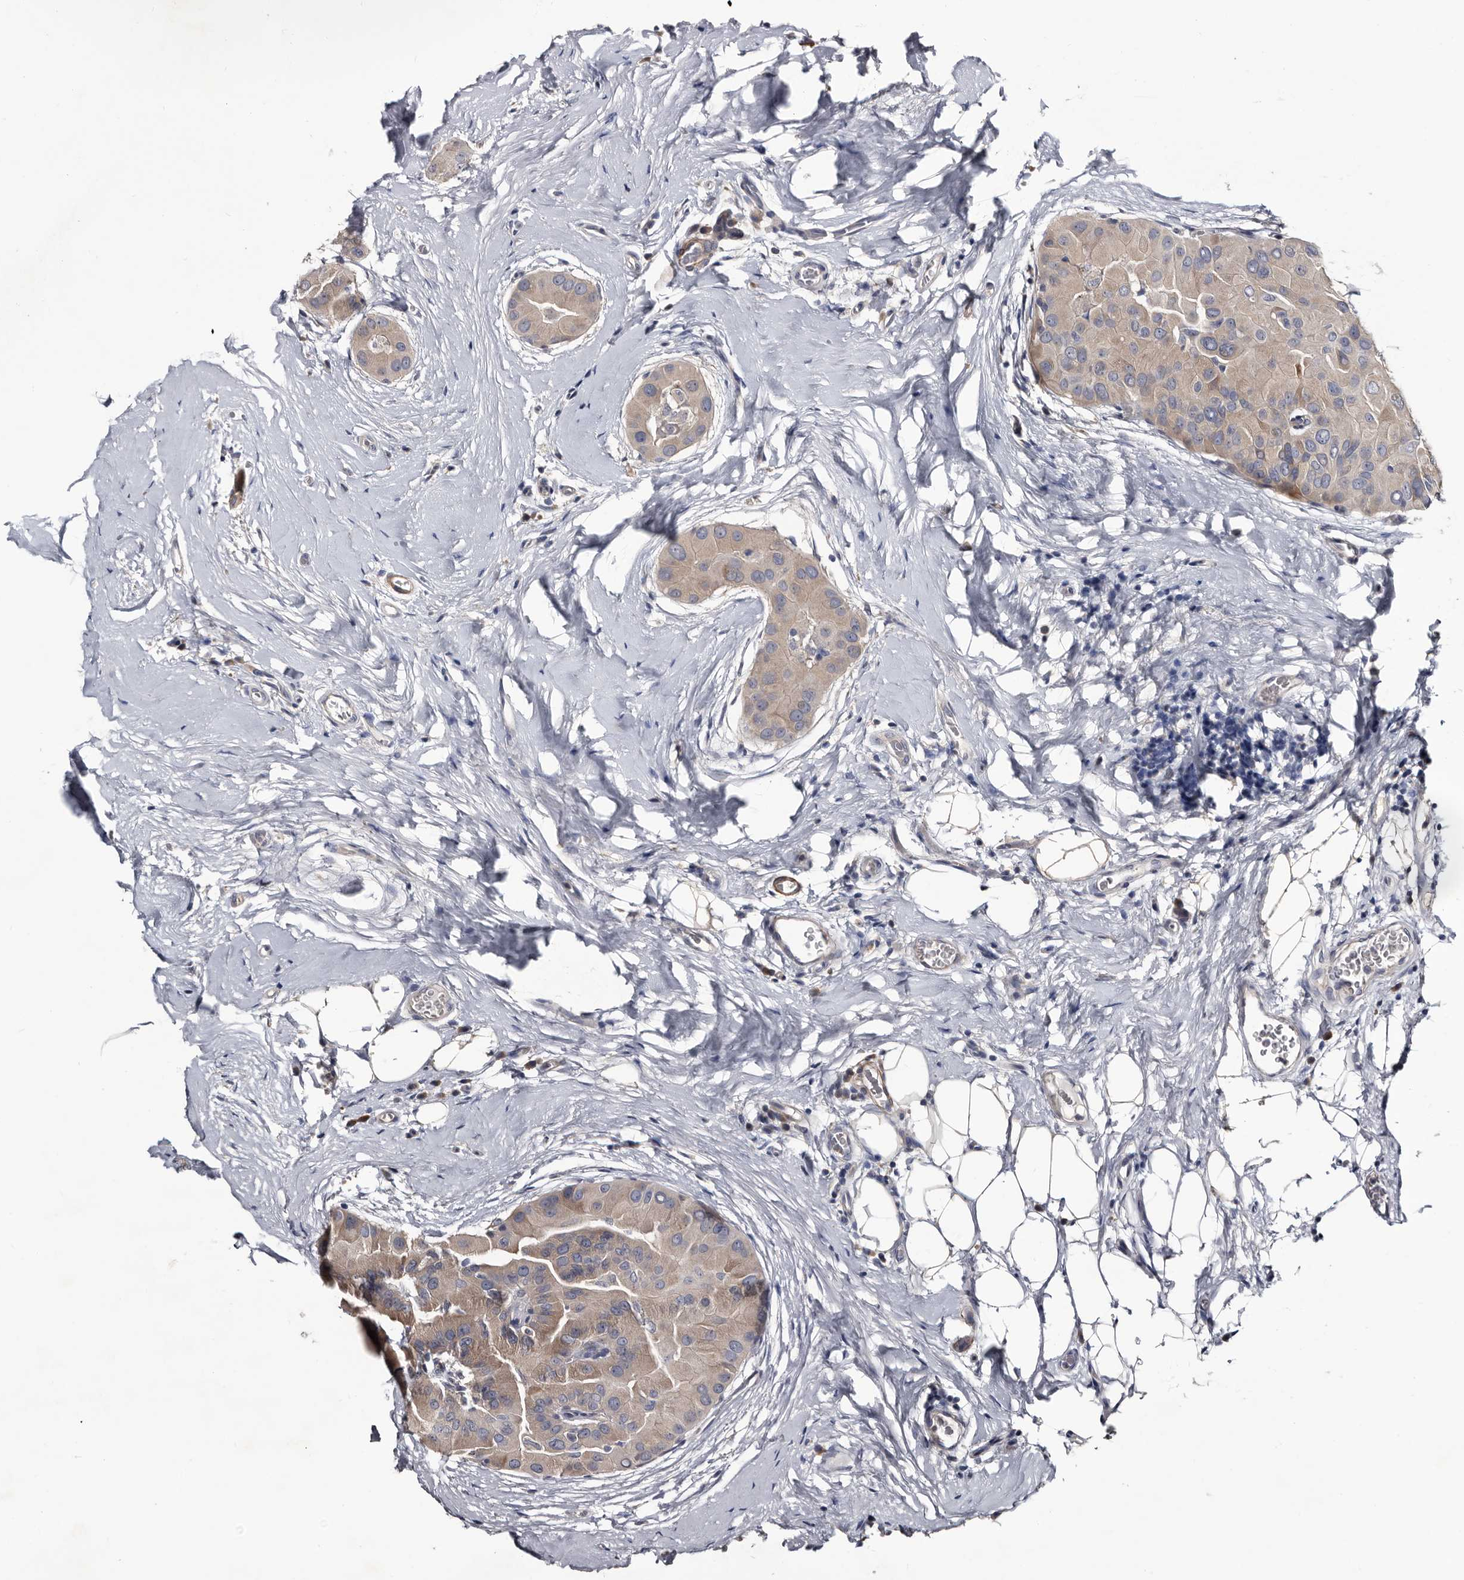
{"staining": {"intensity": "weak", "quantity": ">75%", "location": "cytoplasmic/membranous"}, "tissue": "thyroid cancer", "cell_type": "Tumor cells", "image_type": "cancer", "snomed": [{"axis": "morphology", "description": "Papillary adenocarcinoma, NOS"}, {"axis": "topography", "description": "Thyroid gland"}], "caption": "Immunohistochemistry of thyroid cancer (papillary adenocarcinoma) shows low levels of weak cytoplasmic/membranous expression in about >75% of tumor cells.", "gene": "IARS1", "patient": {"sex": "male", "age": 33}}